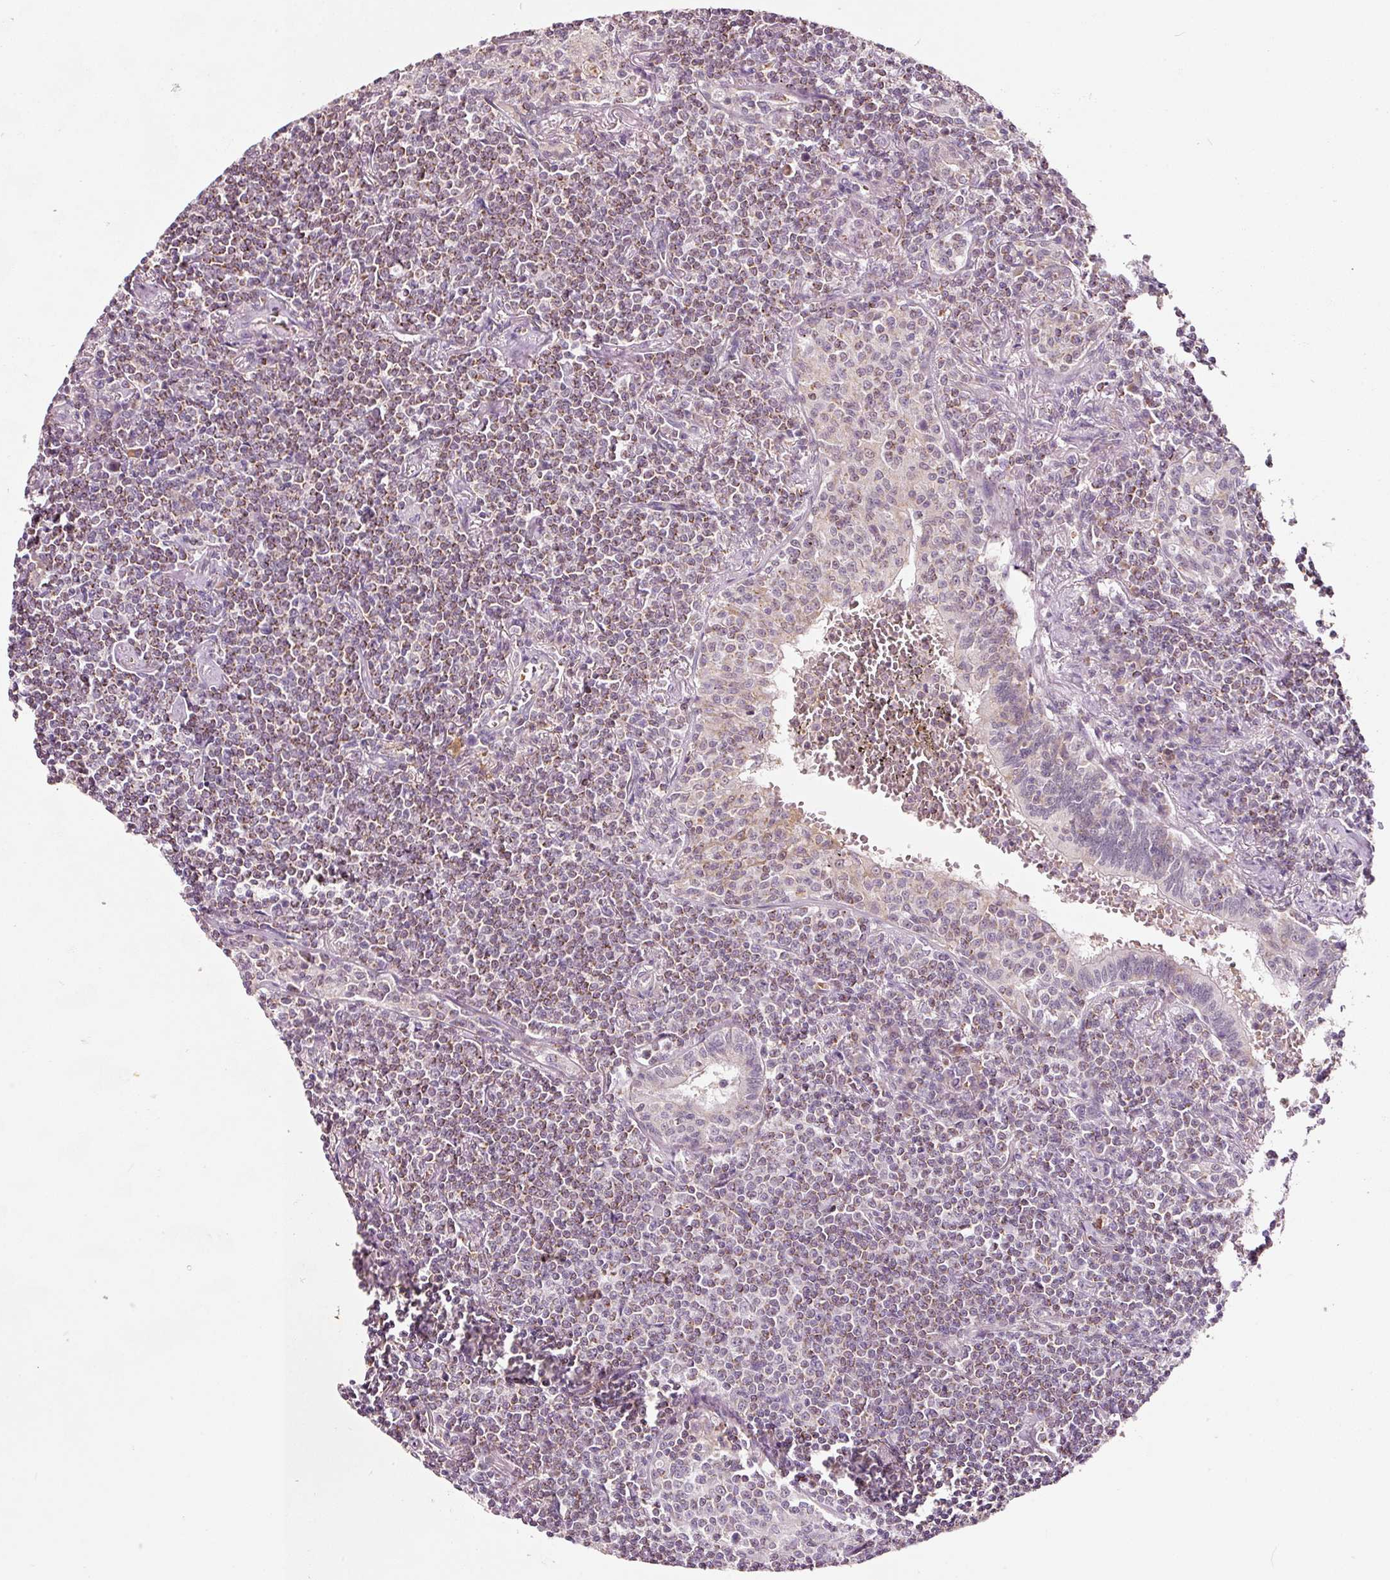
{"staining": {"intensity": "moderate", "quantity": "25%-75%", "location": "cytoplasmic/membranous"}, "tissue": "lymphoma", "cell_type": "Tumor cells", "image_type": "cancer", "snomed": [{"axis": "morphology", "description": "Malignant lymphoma, non-Hodgkin's type, Low grade"}, {"axis": "topography", "description": "Lung"}], "caption": "Tumor cells show medium levels of moderate cytoplasmic/membranous expression in approximately 25%-75% of cells in lymphoma.", "gene": "ZNF460", "patient": {"sex": "female", "age": 71}}